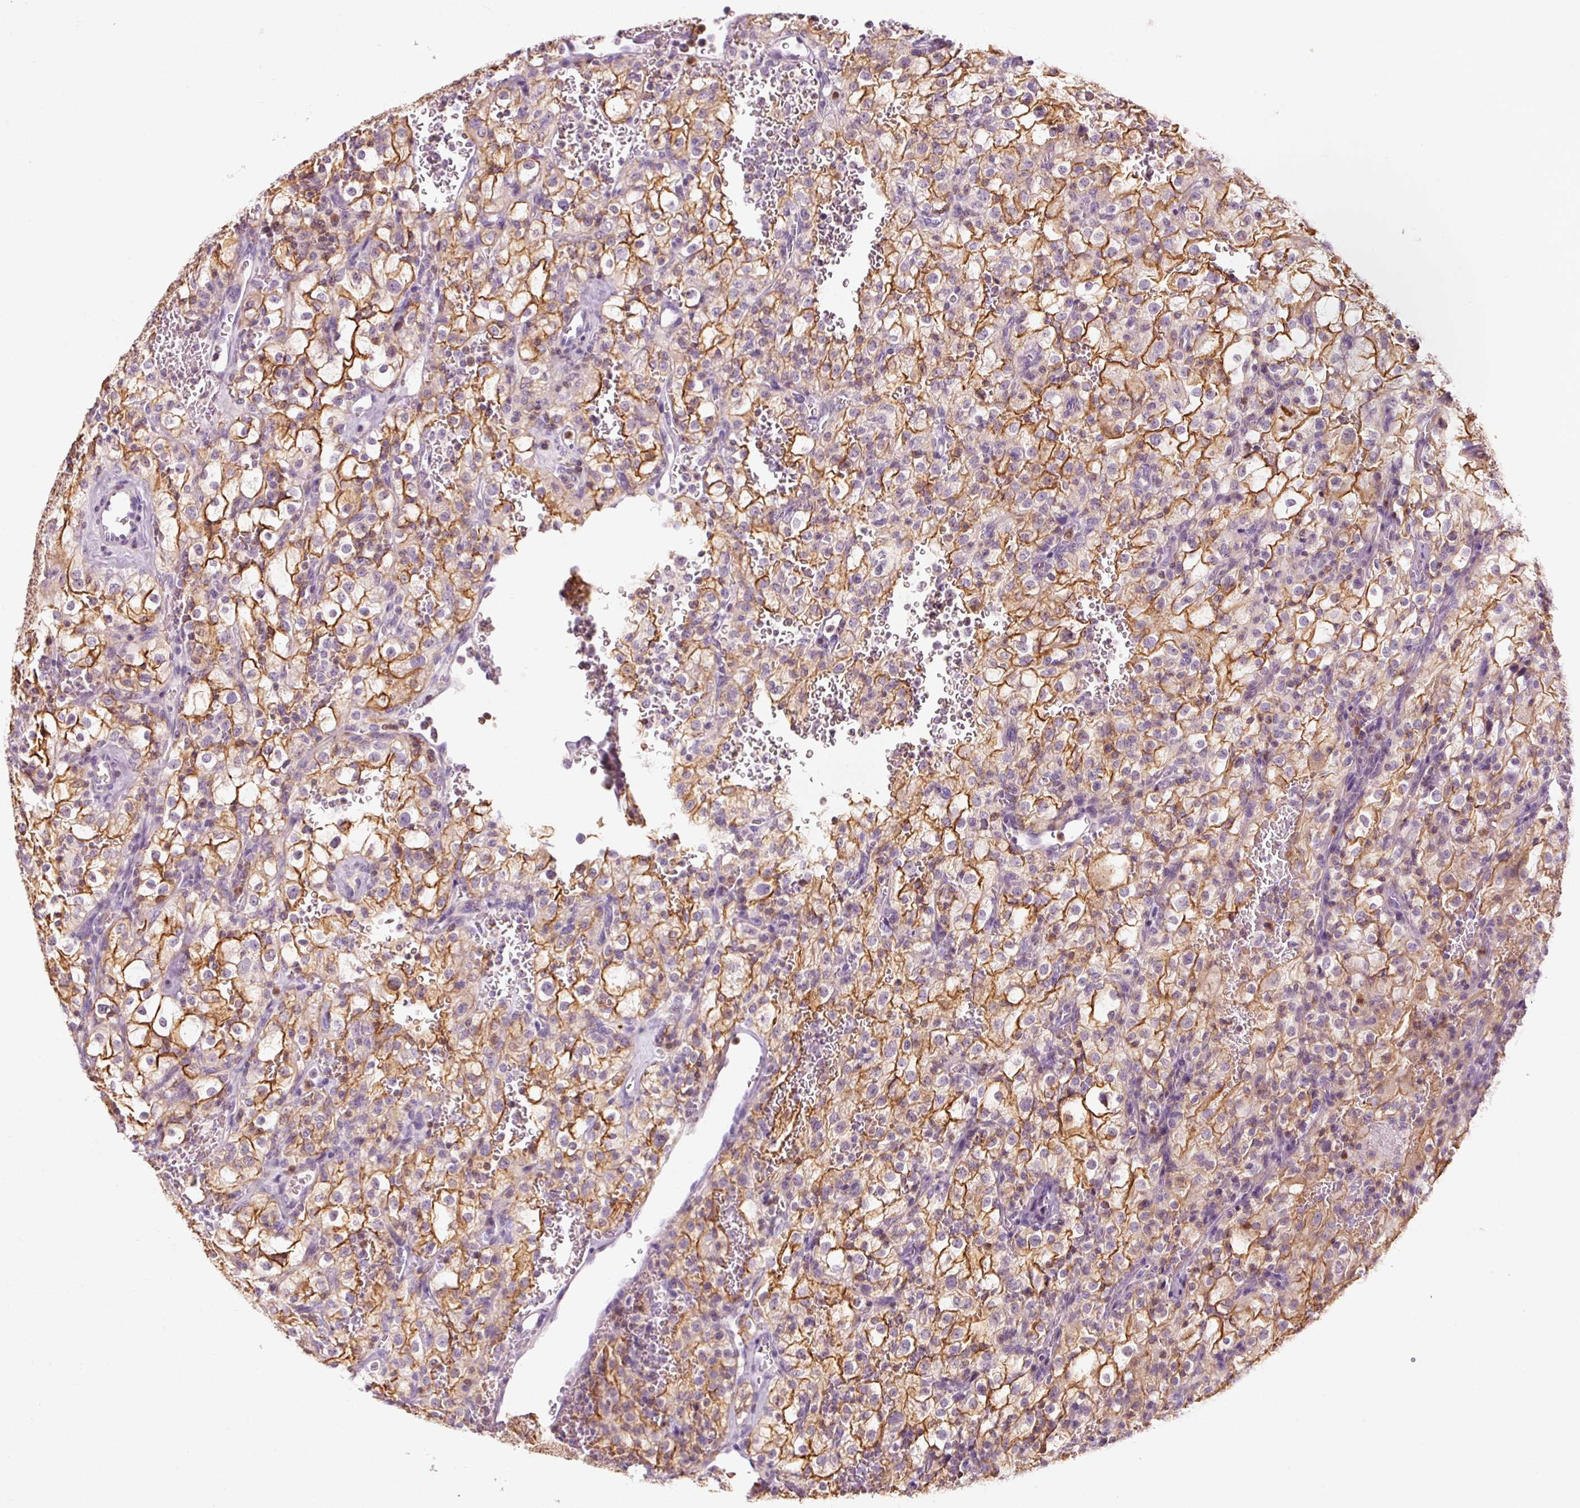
{"staining": {"intensity": "strong", "quantity": "25%-75%", "location": "cytoplasmic/membranous"}, "tissue": "renal cancer", "cell_type": "Tumor cells", "image_type": "cancer", "snomed": [{"axis": "morphology", "description": "Adenocarcinoma, NOS"}, {"axis": "topography", "description": "Kidney"}], "caption": "Adenocarcinoma (renal) stained for a protein (brown) shows strong cytoplasmic/membranous positive positivity in approximately 25%-75% of tumor cells.", "gene": "OR8K1", "patient": {"sex": "female", "age": 74}}